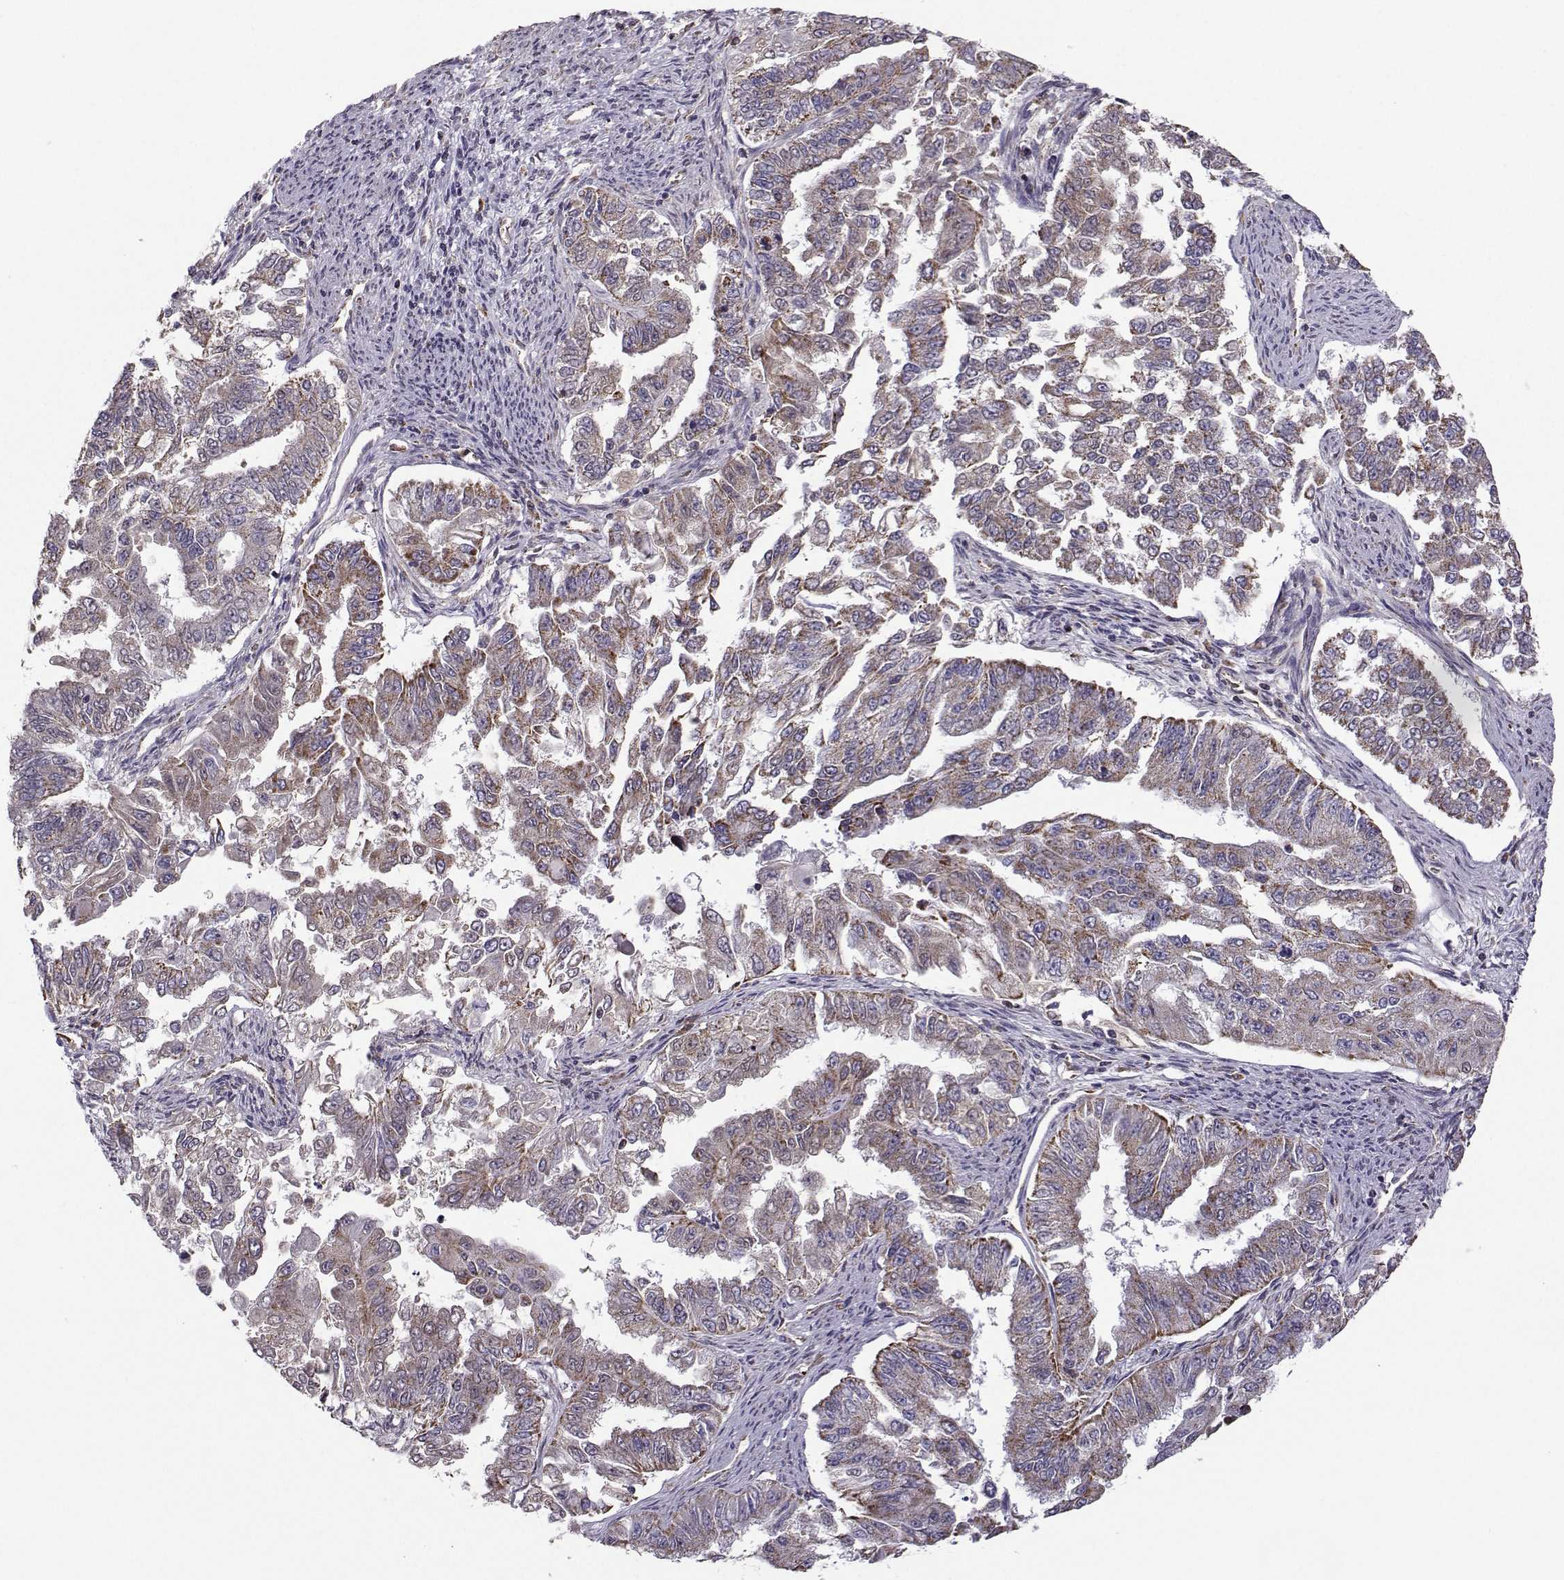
{"staining": {"intensity": "moderate", "quantity": ">75%", "location": "cytoplasmic/membranous"}, "tissue": "endometrial cancer", "cell_type": "Tumor cells", "image_type": "cancer", "snomed": [{"axis": "morphology", "description": "Adenocarcinoma, NOS"}, {"axis": "topography", "description": "Uterus"}], "caption": "Endometrial cancer (adenocarcinoma) stained for a protein displays moderate cytoplasmic/membranous positivity in tumor cells. (DAB (3,3'-diaminobenzidine) IHC, brown staining for protein, blue staining for nuclei).", "gene": "NECAB3", "patient": {"sex": "female", "age": 59}}